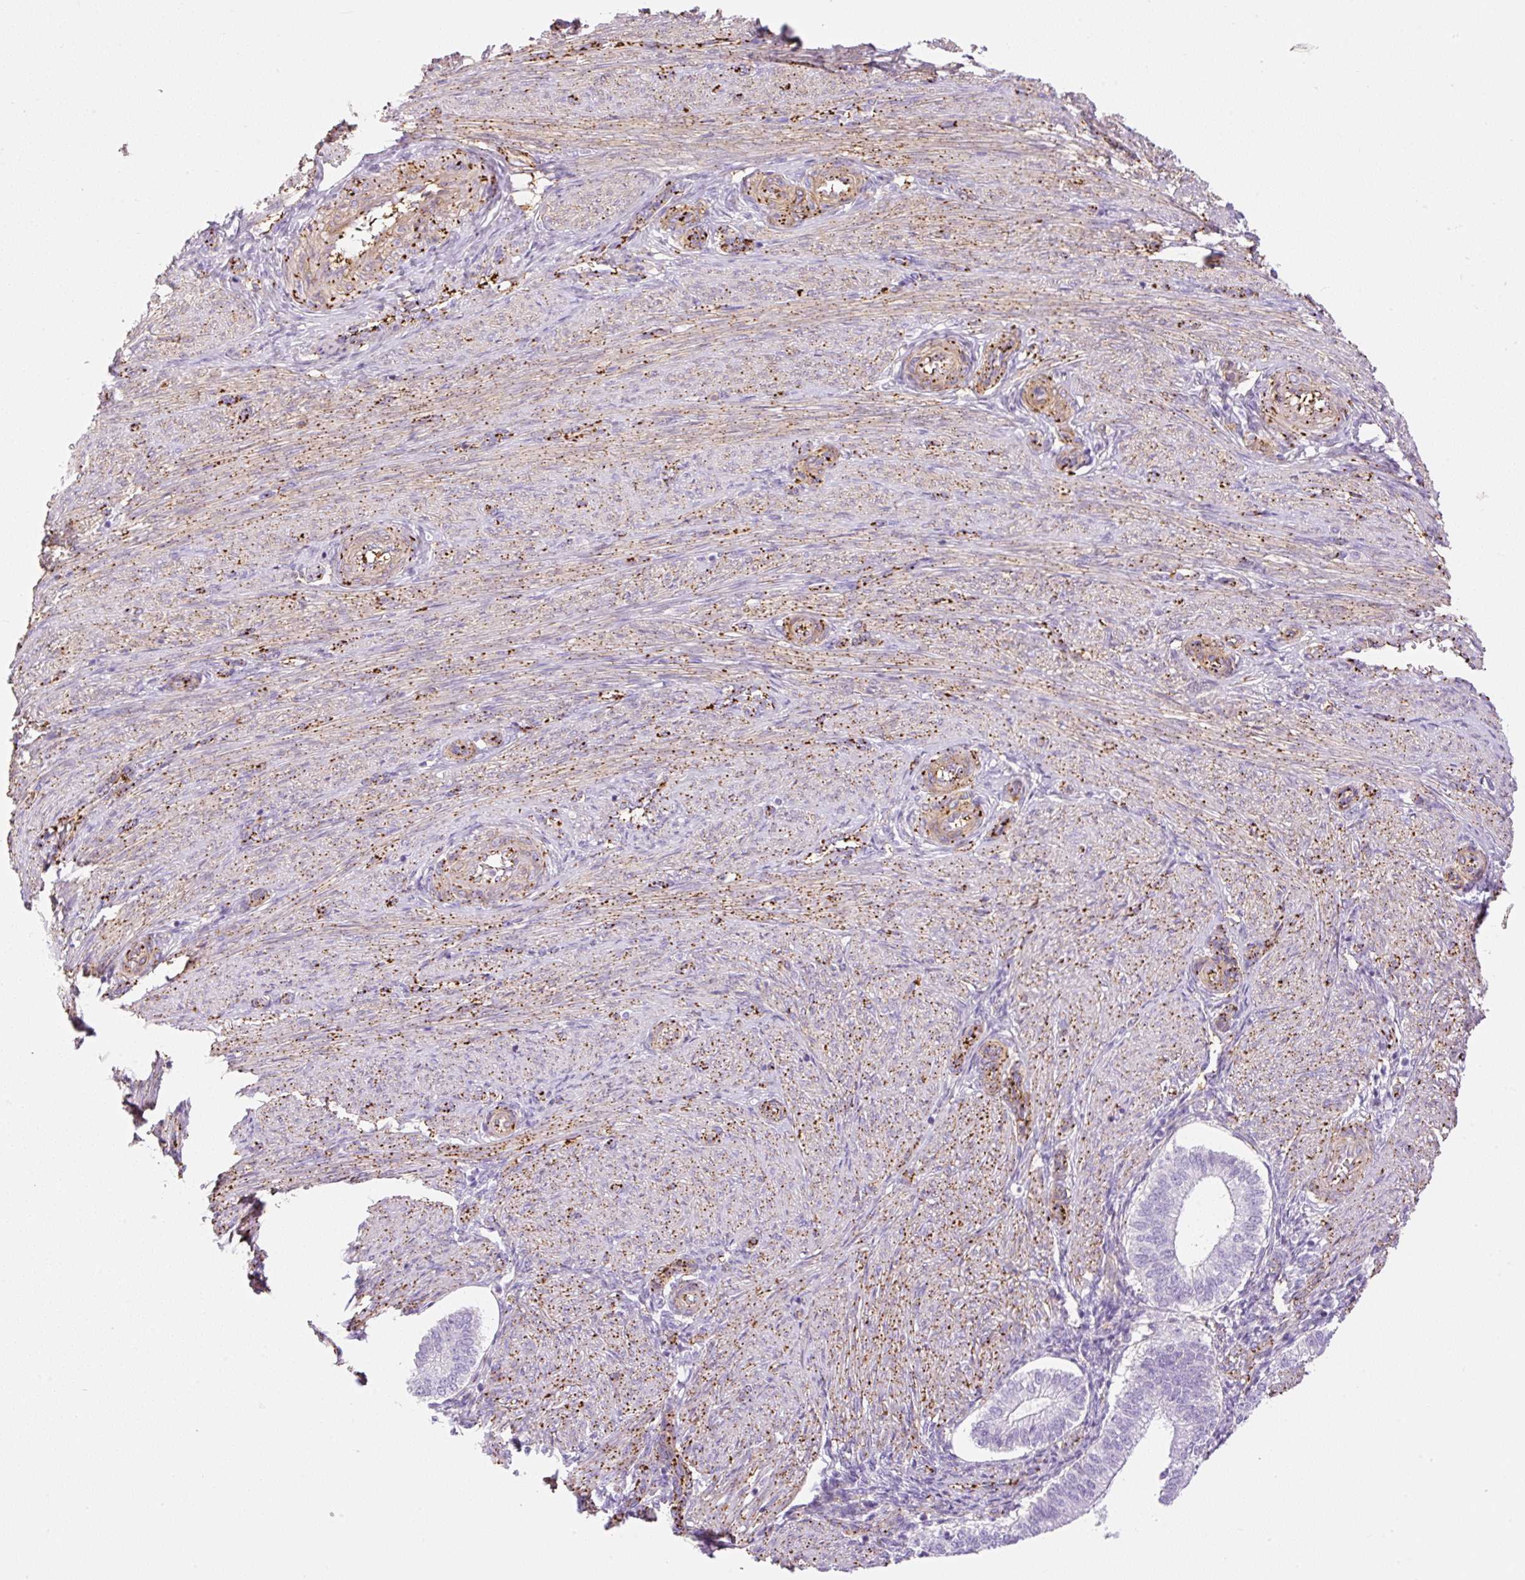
{"staining": {"intensity": "negative", "quantity": "none", "location": "none"}, "tissue": "endometrium", "cell_type": "Cells in endometrial stroma", "image_type": "normal", "snomed": [{"axis": "morphology", "description": "Normal tissue, NOS"}, {"axis": "topography", "description": "Endometrium"}], "caption": "IHC image of benign endometrium: endometrium stained with DAB (3,3'-diaminobenzidine) shows no significant protein expression in cells in endometrial stroma.", "gene": "EHD1", "patient": {"sex": "female", "age": 25}}